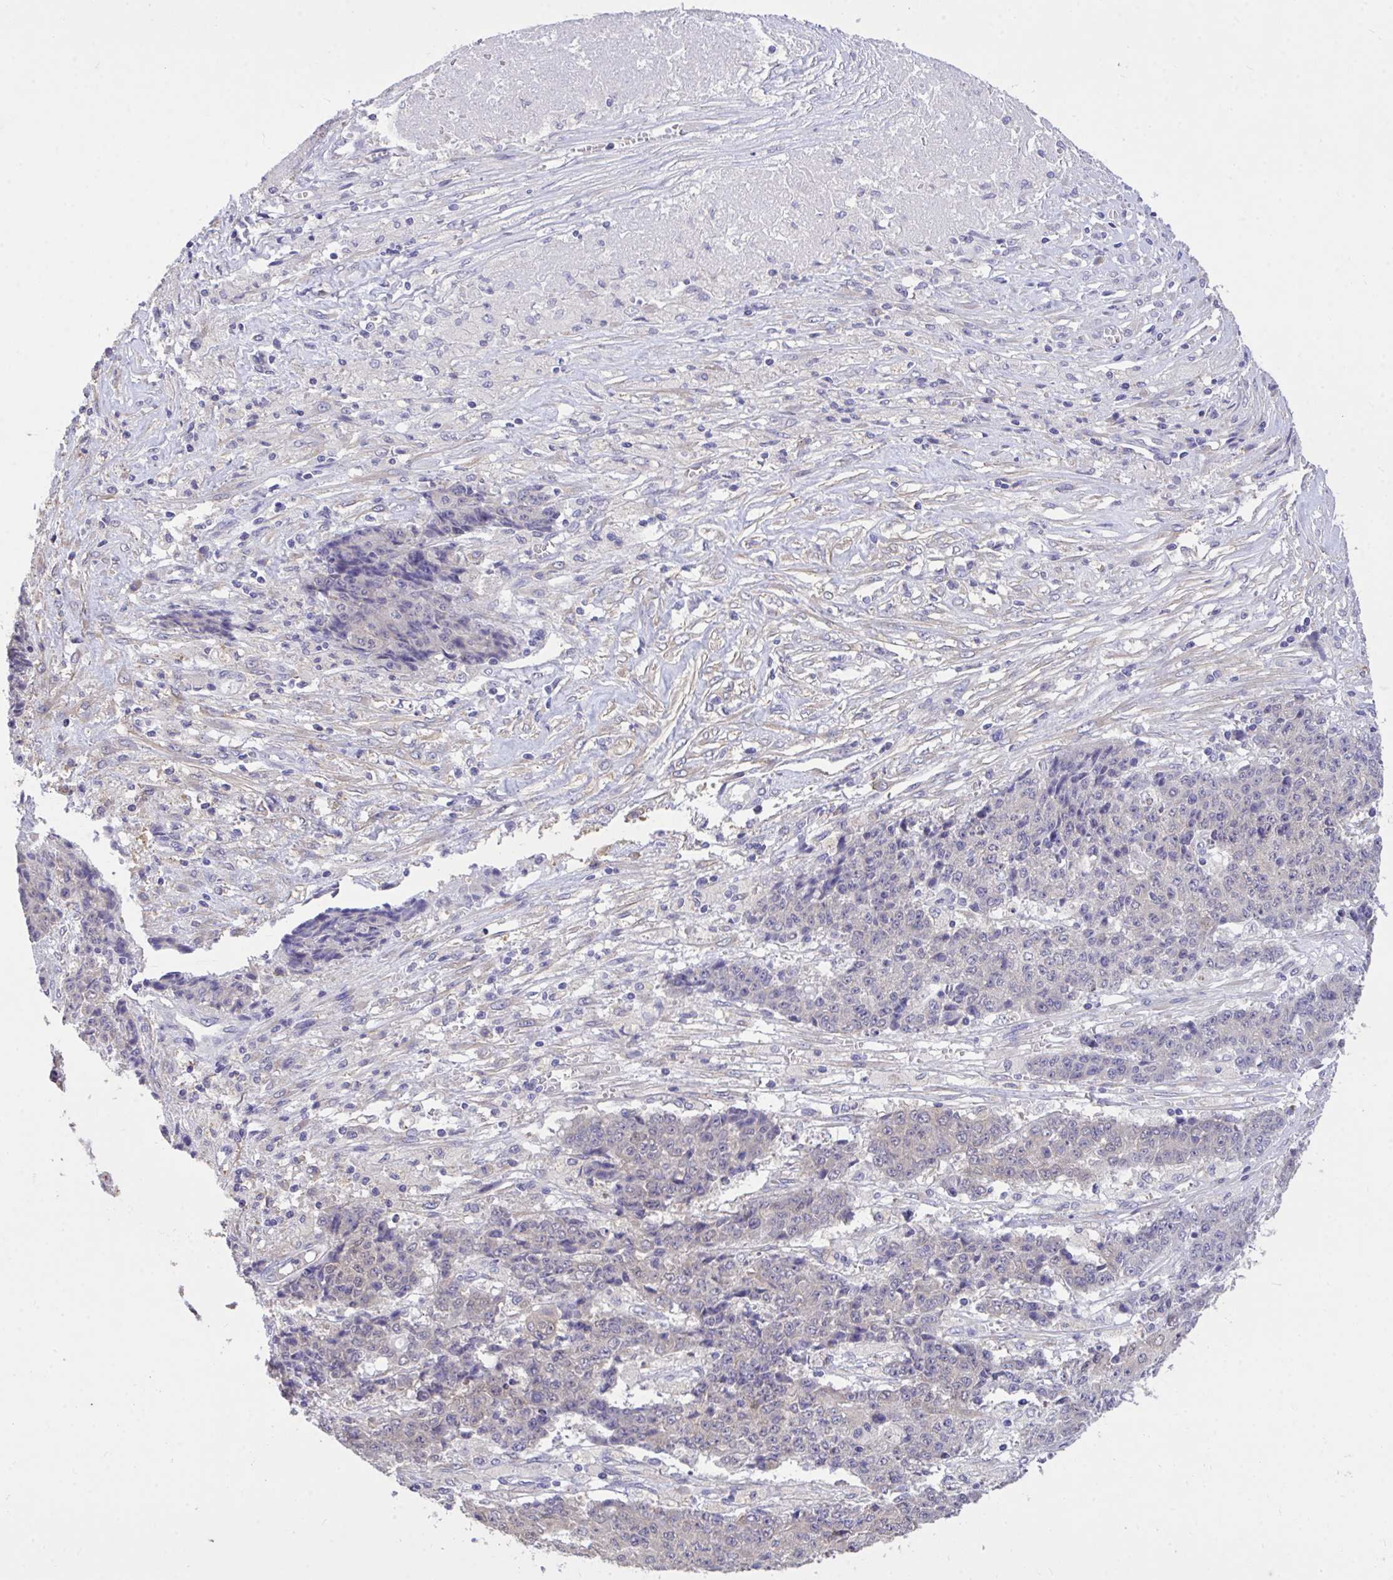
{"staining": {"intensity": "weak", "quantity": "<25%", "location": "cytoplasmic/membranous"}, "tissue": "ovarian cancer", "cell_type": "Tumor cells", "image_type": "cancer", "snomed": [{"axis": "morphology", "description": "Carcinoma, endometroid"}, {"axis": "topography", "description": "Ovary"}], "caption": "Immunohistochemistry (IHC) of human ovarian cancer (endometroid carcinoma) exhibits no staining in tumor cells.", "gene": "MPC2", "patient": {"sex": "female", "age": 42}}